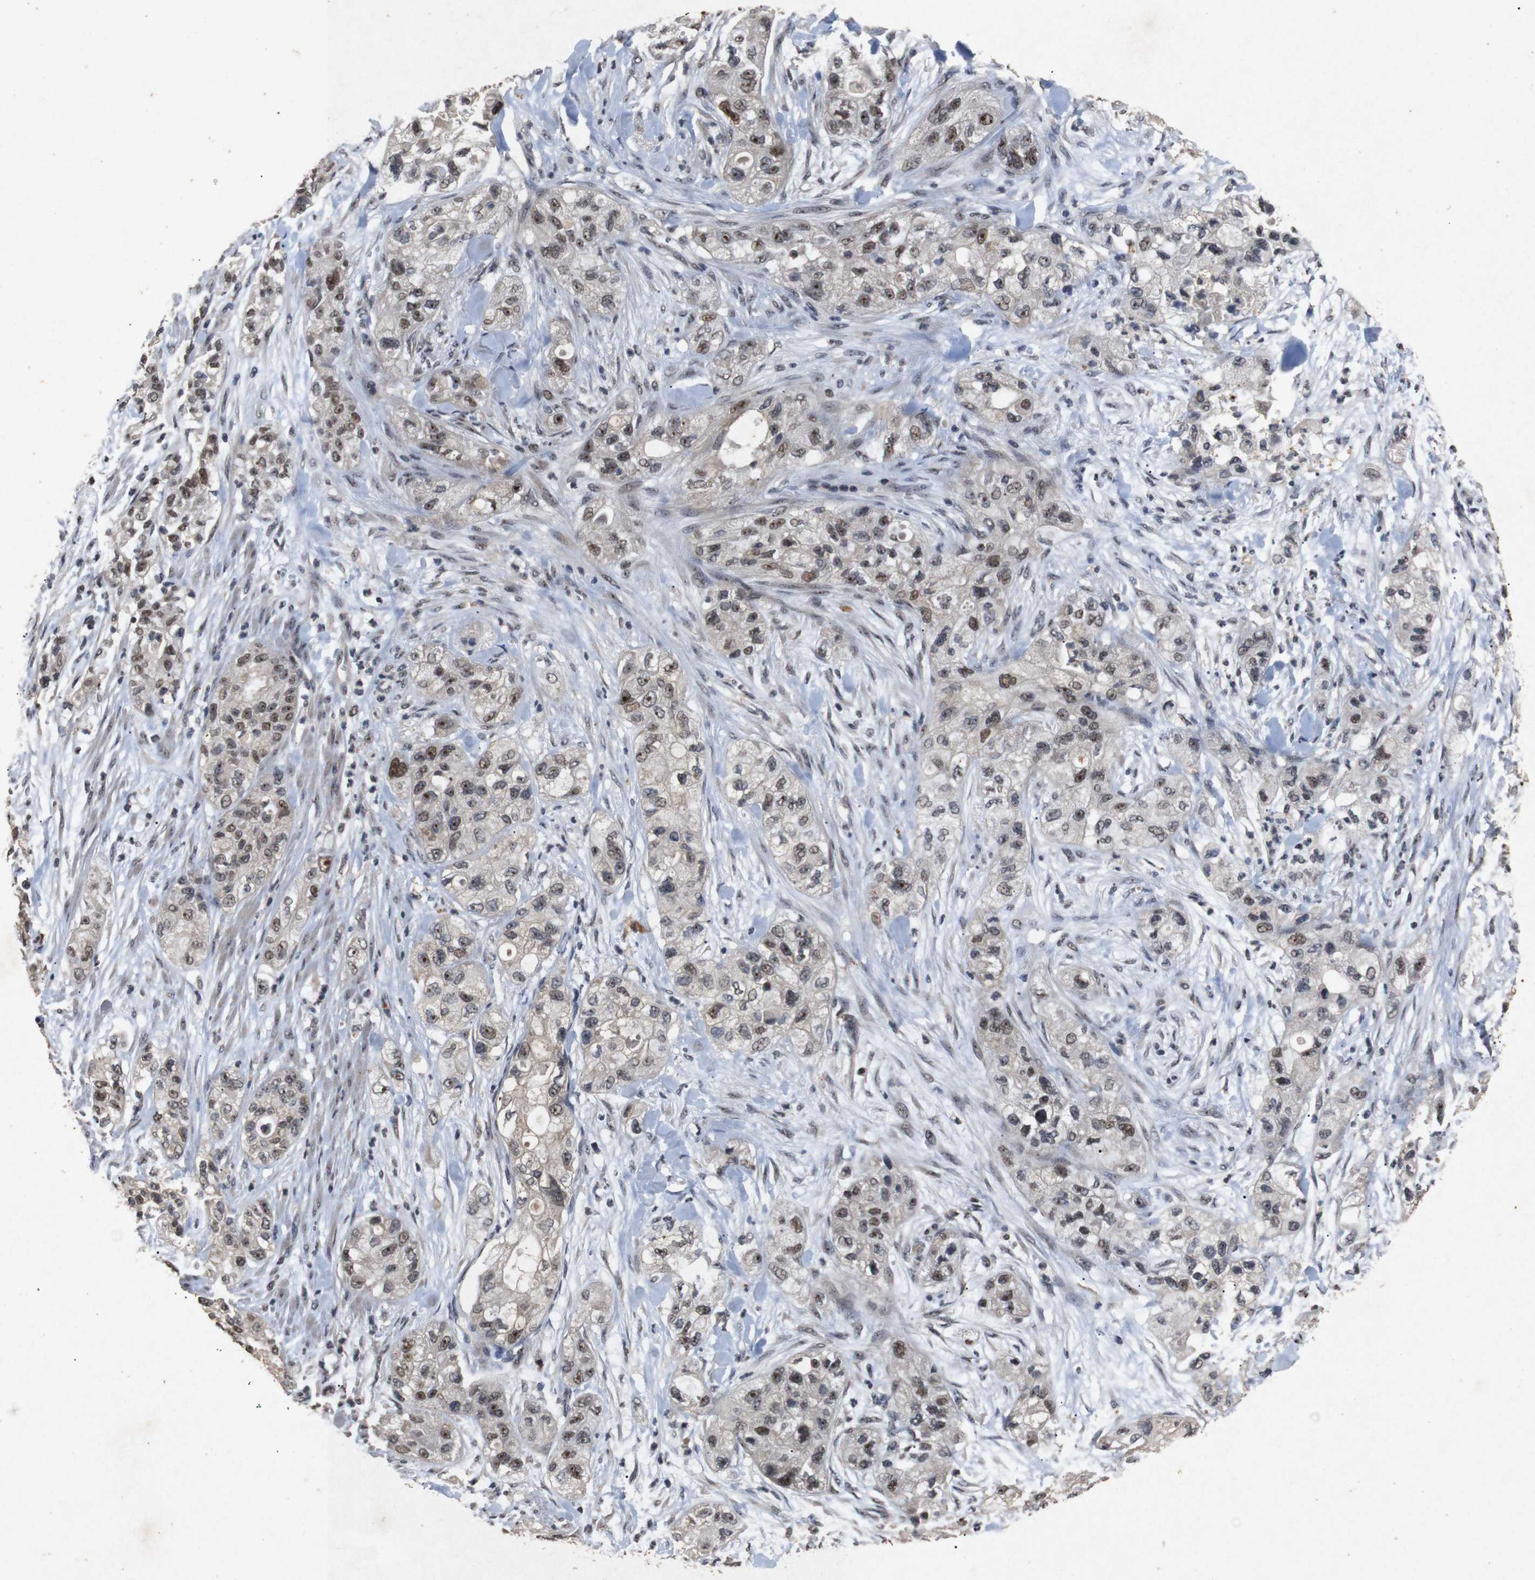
{"staining": {"intensity": "moderate", "quantity": ">75%", "location": "nuclear"}, "tissue": "pancreatic cancer", "cell_type": "Tumor cells", "image_type": "cancer", "snomed": [{"axis": "morphology", "description": "Adenocarcinoma, NOS"}, {"axis": "topography", "description": "Pancreas"}], "caption": "Immunohistochemical staining of human pancreatic cancer demonstrates medium levels of moderate nuclear protein expression in about >75% of tumor cells. Immunohistochemistry (ihc) stains the protein in brown and the nuclei are stained blue.", "gene": "PARN", "patient": {"sex": "female", "age": 78}}